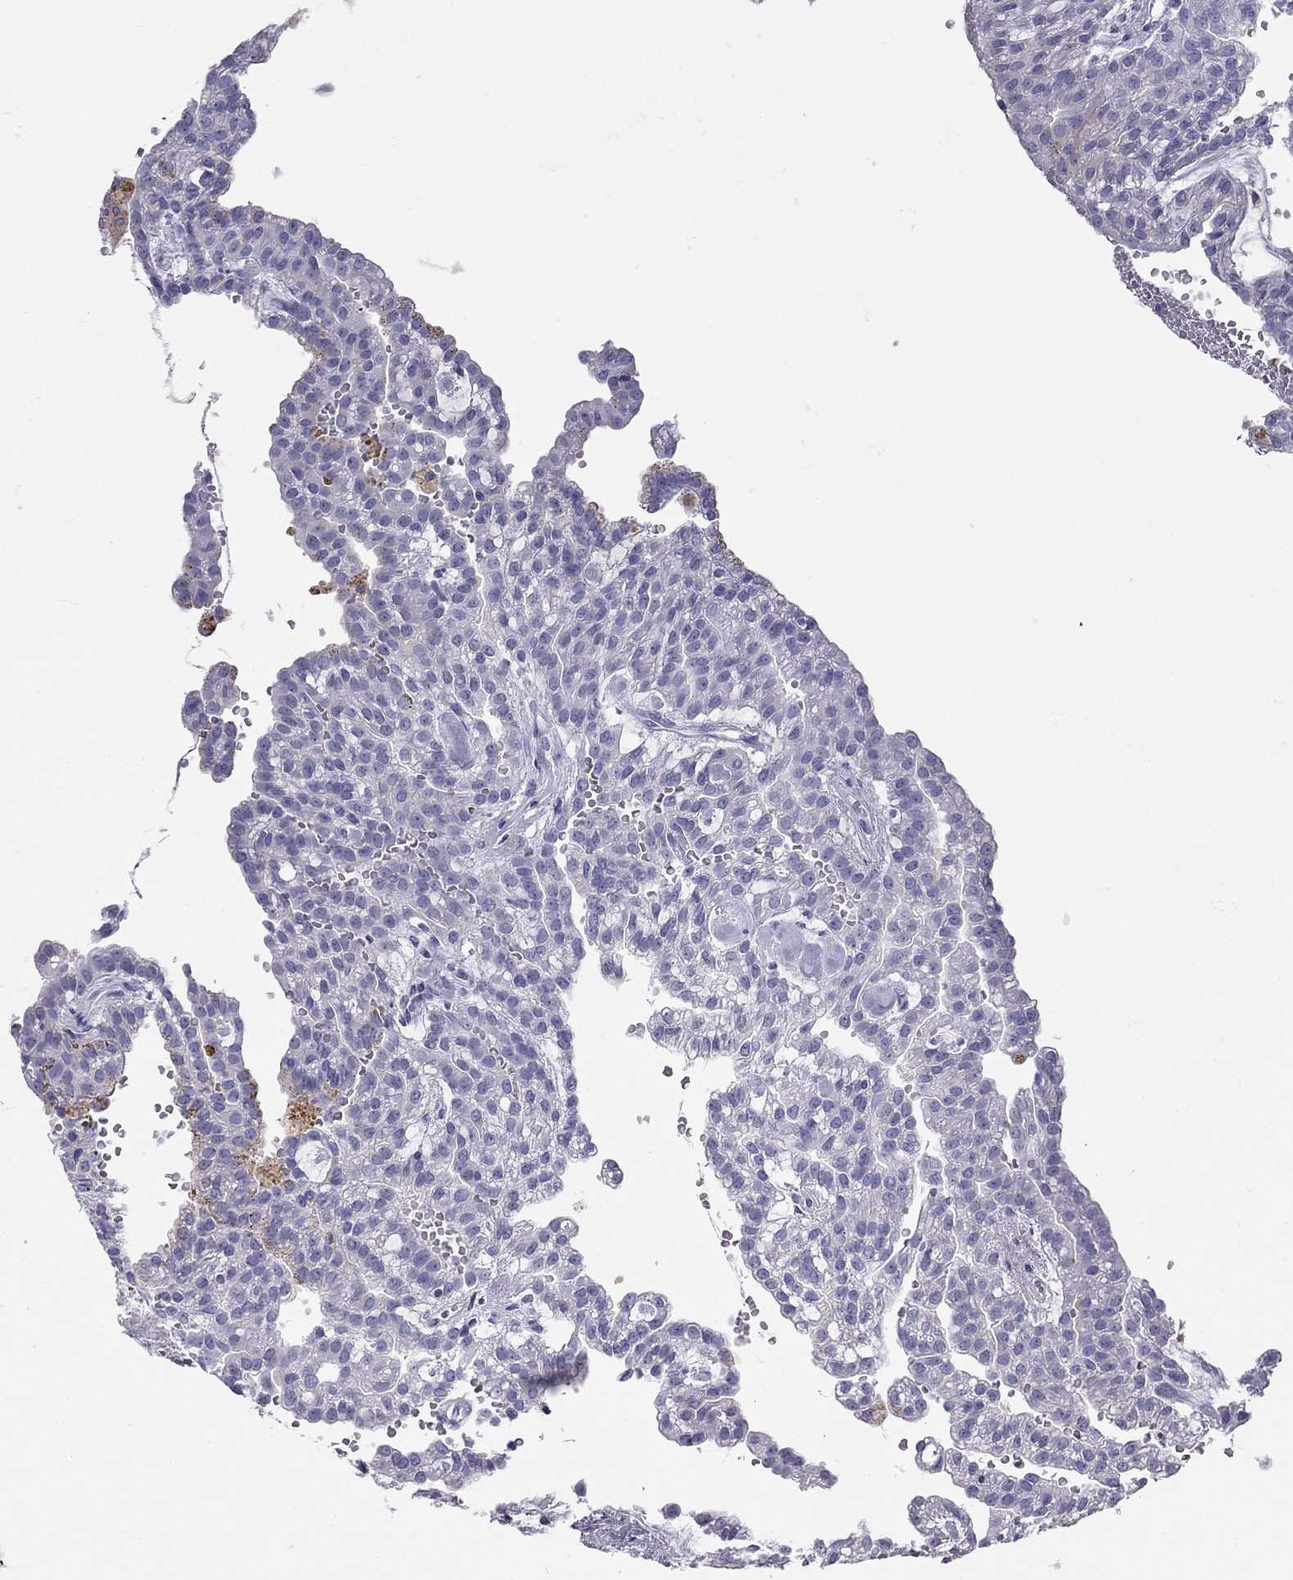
{"staining": {"intensity": "negative", "quantity": "none", "location": "none"}, "tissue": "renal cancer", "cell_type": "Tumor cells", "image_type": "cancer", "snomed": [{"axis": "morphology", "description": "Adenocarcinoma, NOS"}, {"axis": "topography", "description": "Kidney"}], "caption": "DAB immunohistochemical staining of human renal cancer reveals no significant staining in tumor cells.", "gene": "KLRG1", "patient": {"sex": "male", "age": 63}}